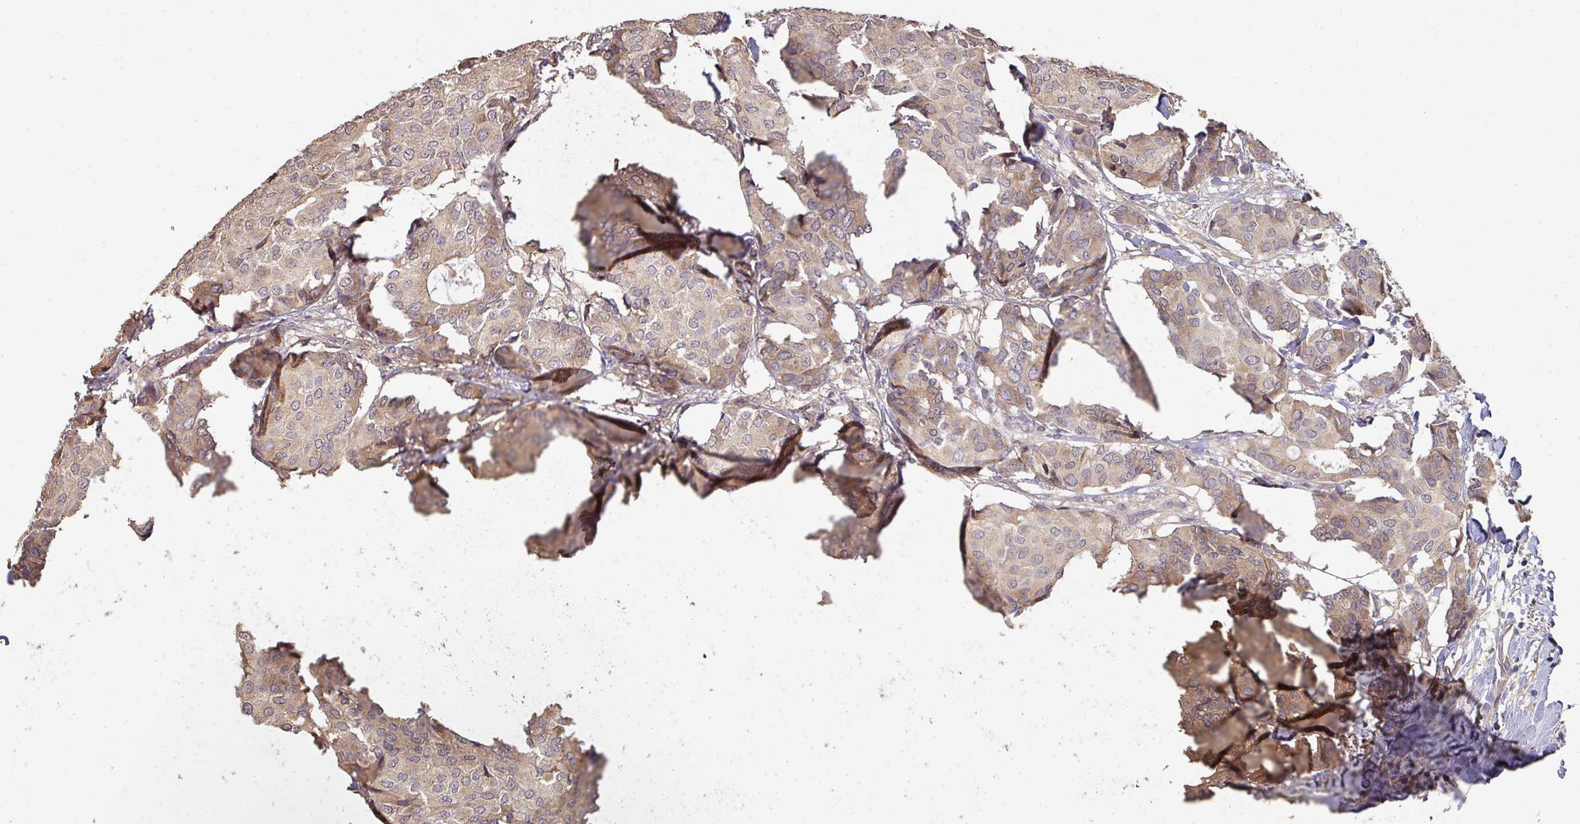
{"staining": {"intensity": "weak", "quantity": ">75%", "location": "cytoplasmic/membranous"}, "tissue": "breast cancer", "cell_type": "Tumor cells", "image_type": "cancer", "snomed": [{"axis": "morphology", "description": "Duct carcinoma"}, {"axis": "topography", "description": "Breast"}], "caption": "Protein staining reveals weak cytoplasmic/membranous positivity in about >75% of tumor cells in breast cancer (infiltrating ductal carcinoma).", "gene": "ACVR2B", "patient": {"sex": "female", "age": 75}}